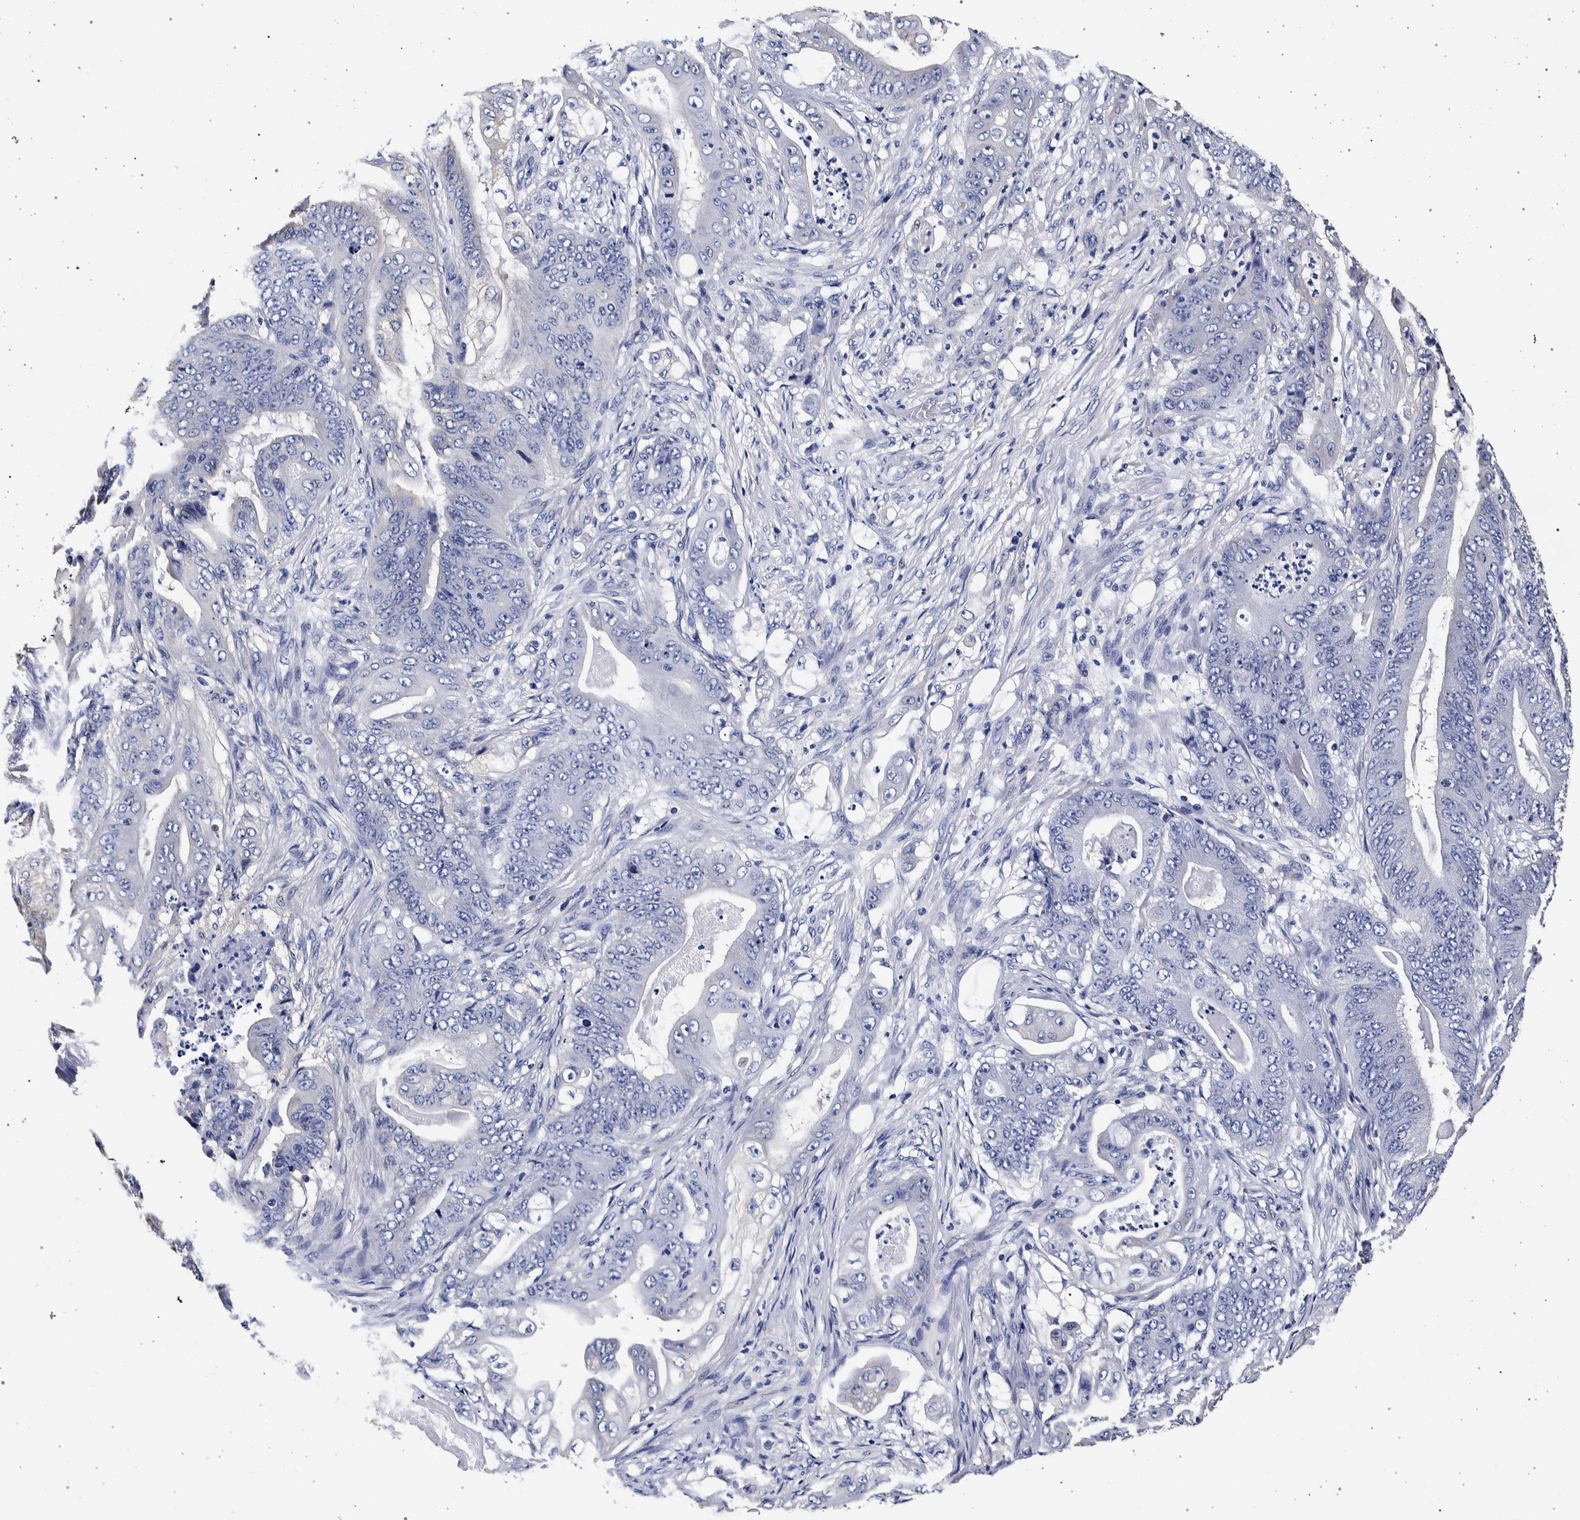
{"staining": {"intensity": "negative", "quantity": "none", "location": "none"}, "tissue": "stomach cancer", "cell_type": "Tumor cells", "image_type": "cancer", "snomed": [{"axis": "morphology", "description": "Adenocarcinoma, NOS"}, {"axis": "topography", "description": "Stomach"}], "caption": "Human stomach cancer (adenocarcinoma) stained for a protein using IHC displays no expression in tumor cells.", "gene": "NIBAN2", "patient": {"sex": "female", "age": 73}}